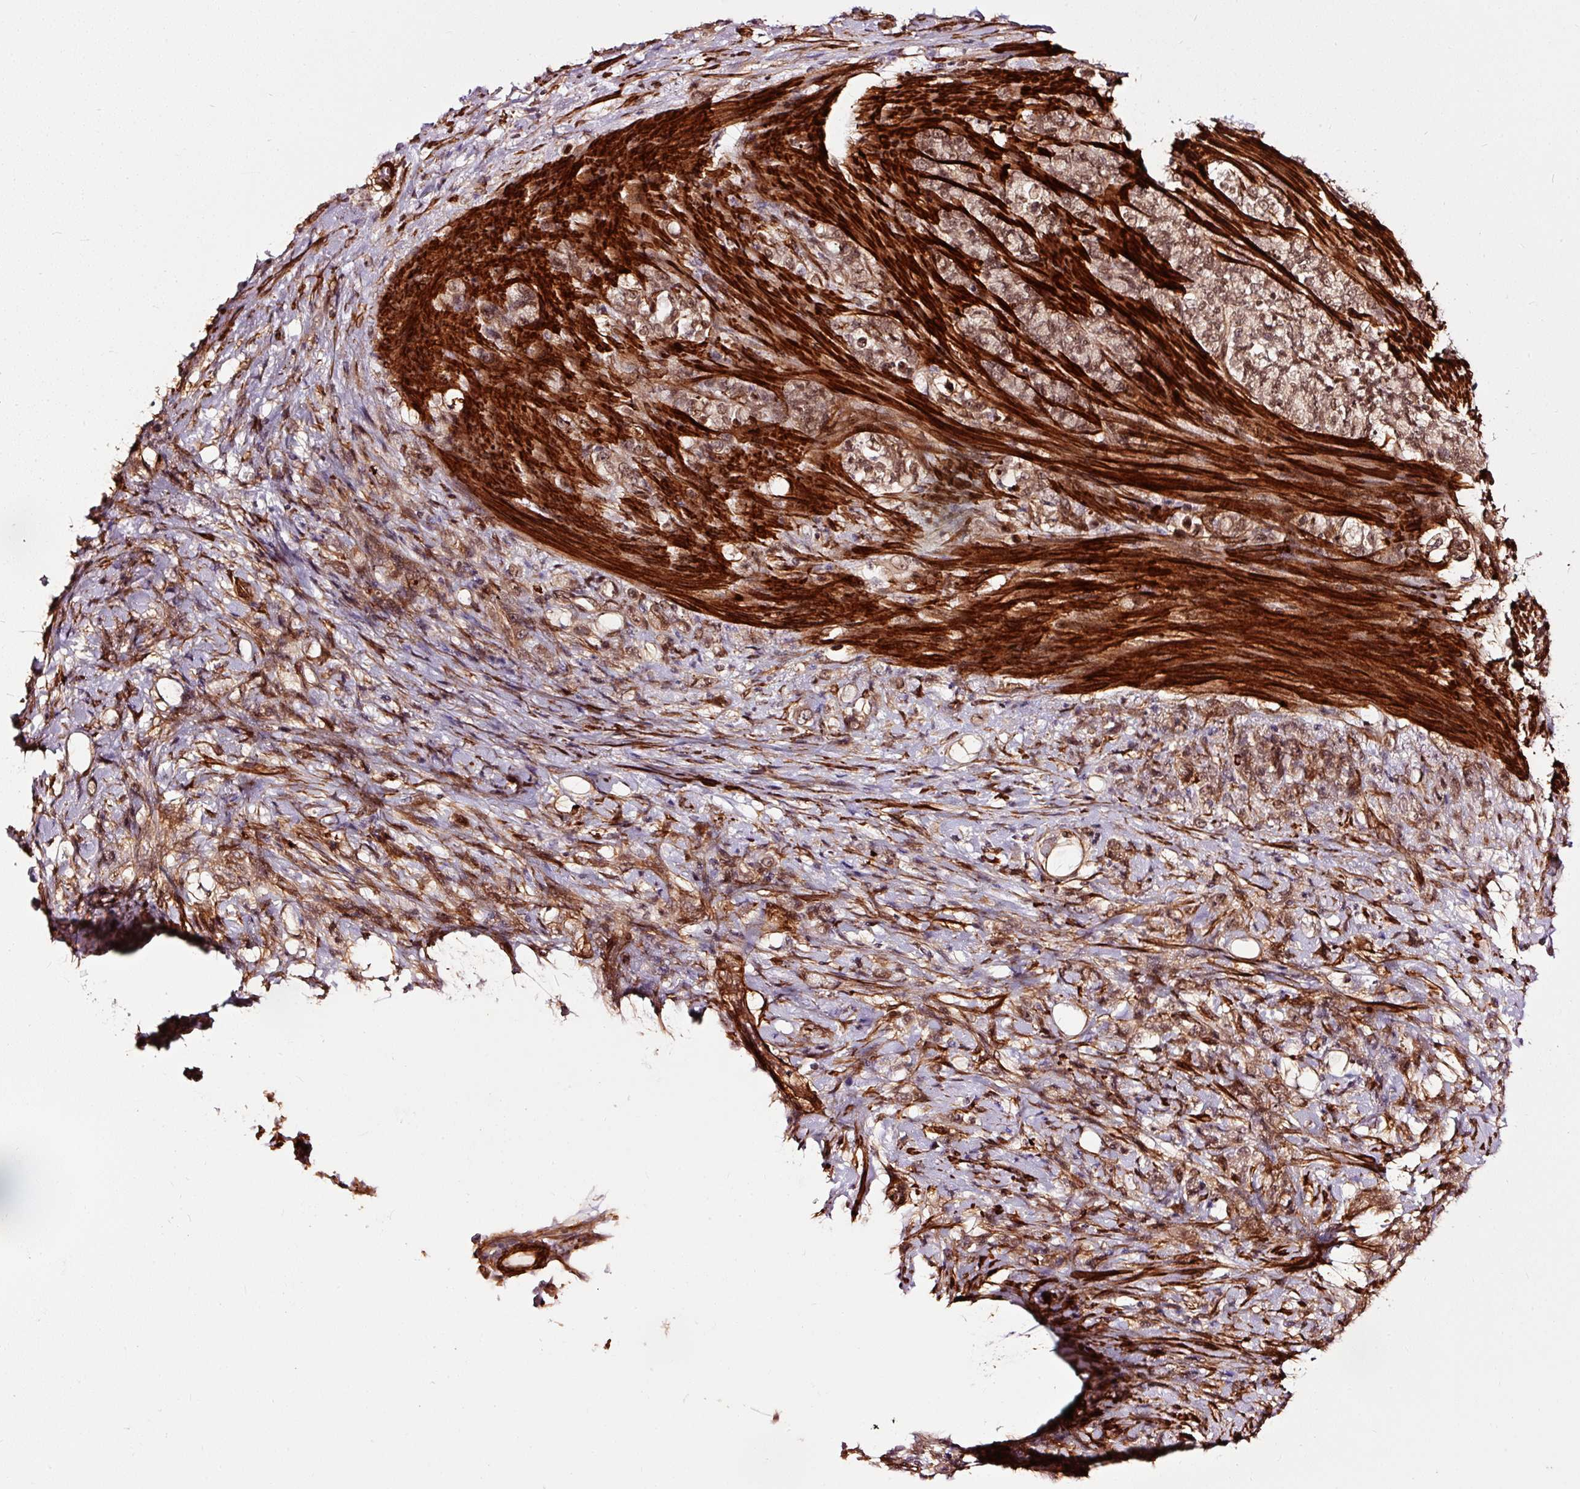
{"staining": {"intensity": "moderate", "quantity": ">75%", "location": "nuclear"}, "tissue": "stomach cancer", "cell_type": "Tumor cells", "image_type": "cancer", "snomed": [{"axis": "morphology", "description": "Adenocarcinoma, NOS"}, {"axis": "topography", "description": "Stomach"}], "caption": "Moderate nuclear protein positivity is seen in about >75% of tumor cells in adenocarcinoma (stomach).", "gene": "TPM1", "patient": {"sex": "female", "age": 79}}